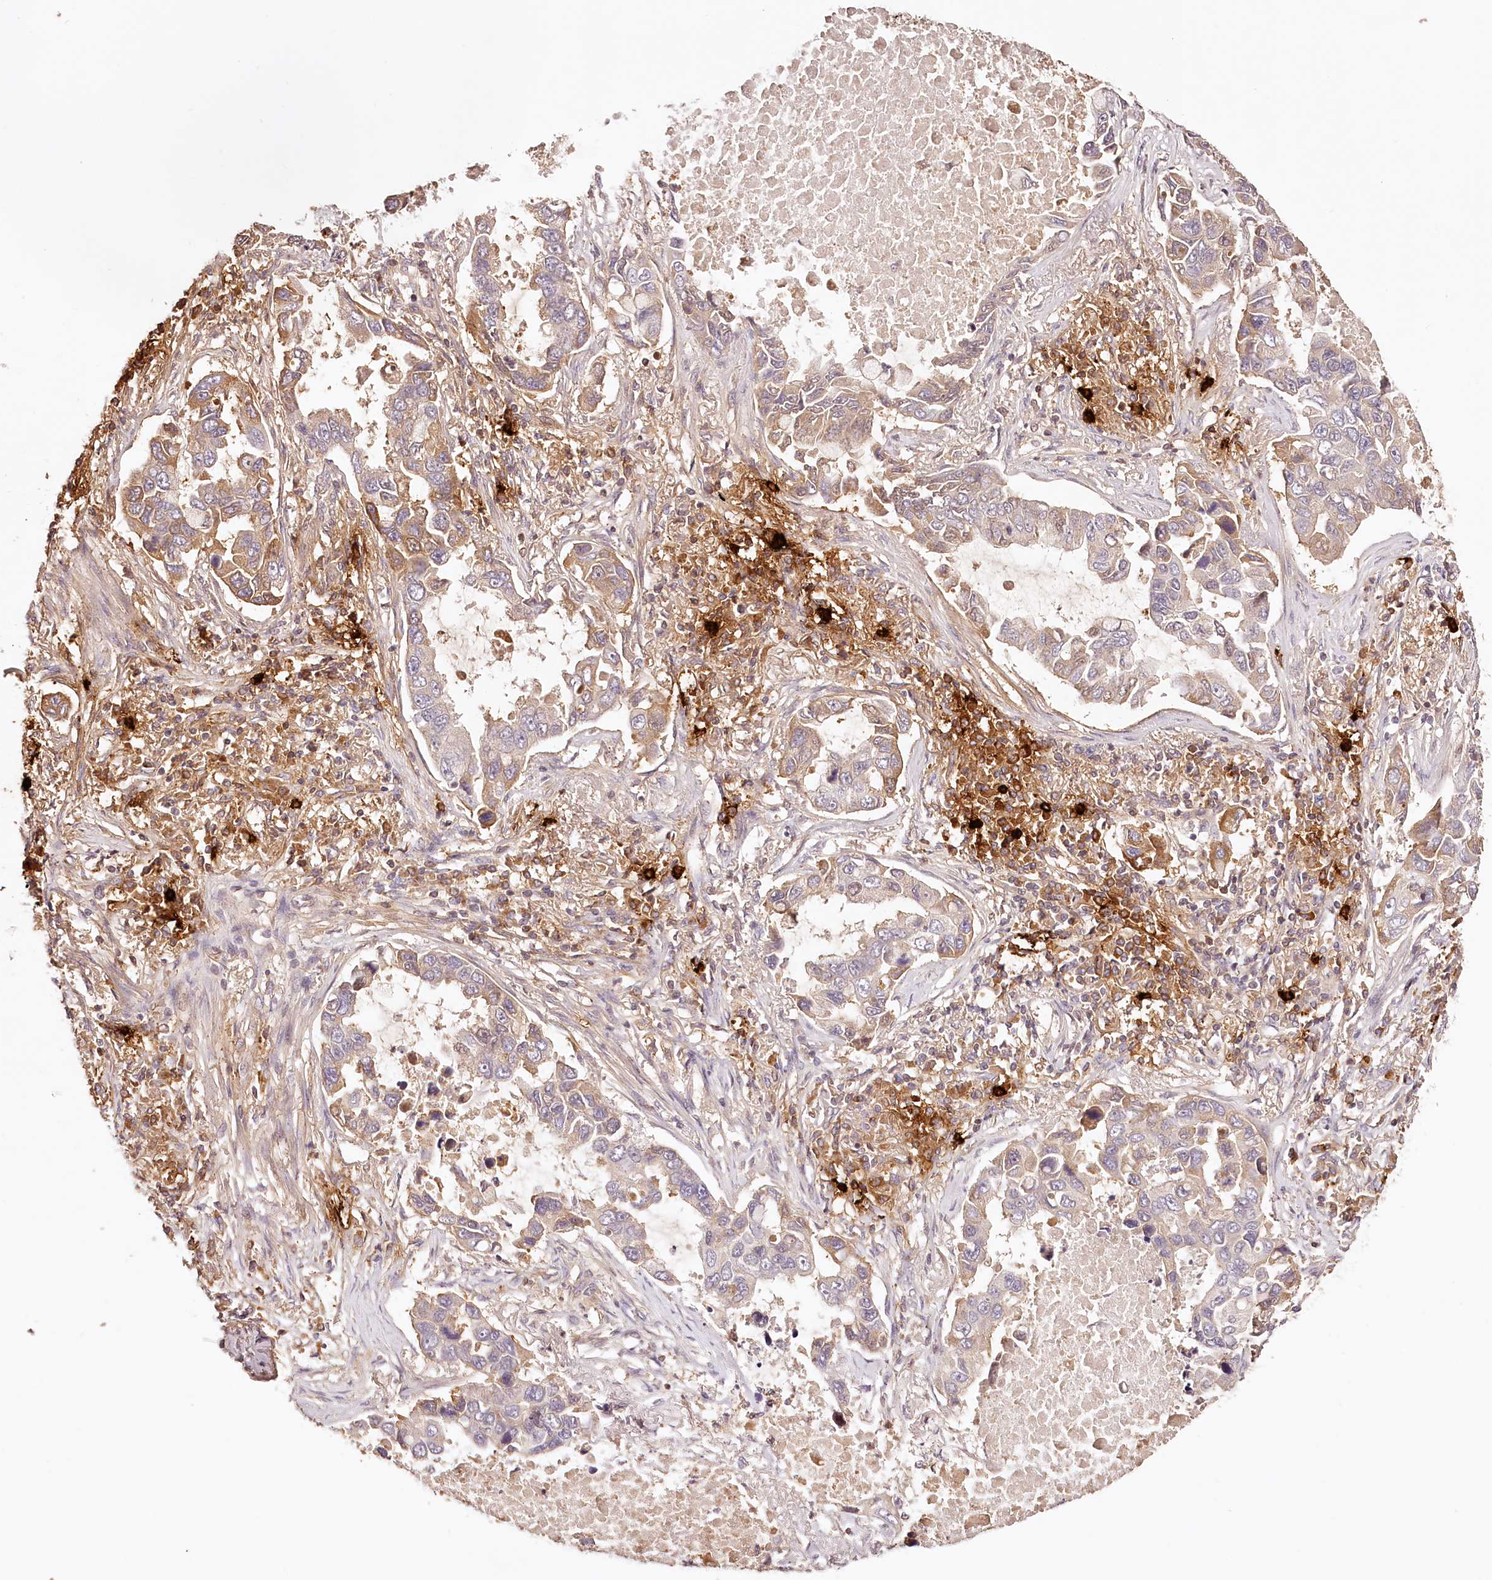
{"staining": {"intensity": "moderate", "quantity": "<25%", "location": "cytoplasmic/membranous"}, "tissue": "lung cancer", "cell_type": "Tumor cells", "image_type": "cancer", "snomed": [{"axis": "morphology", "description": "Adenocarcinoma, NOS"}, {"axis": "topography", "description": "Lung"}], "caption": "DAB immunohistochemical staining of lung adenocarcinoma shows moderate cytoplasmic/membranous protein staining in approximately <25% of tumor cells.", "gene": "SYNGR1", "patient": {"sex": "male", "age": 64}}